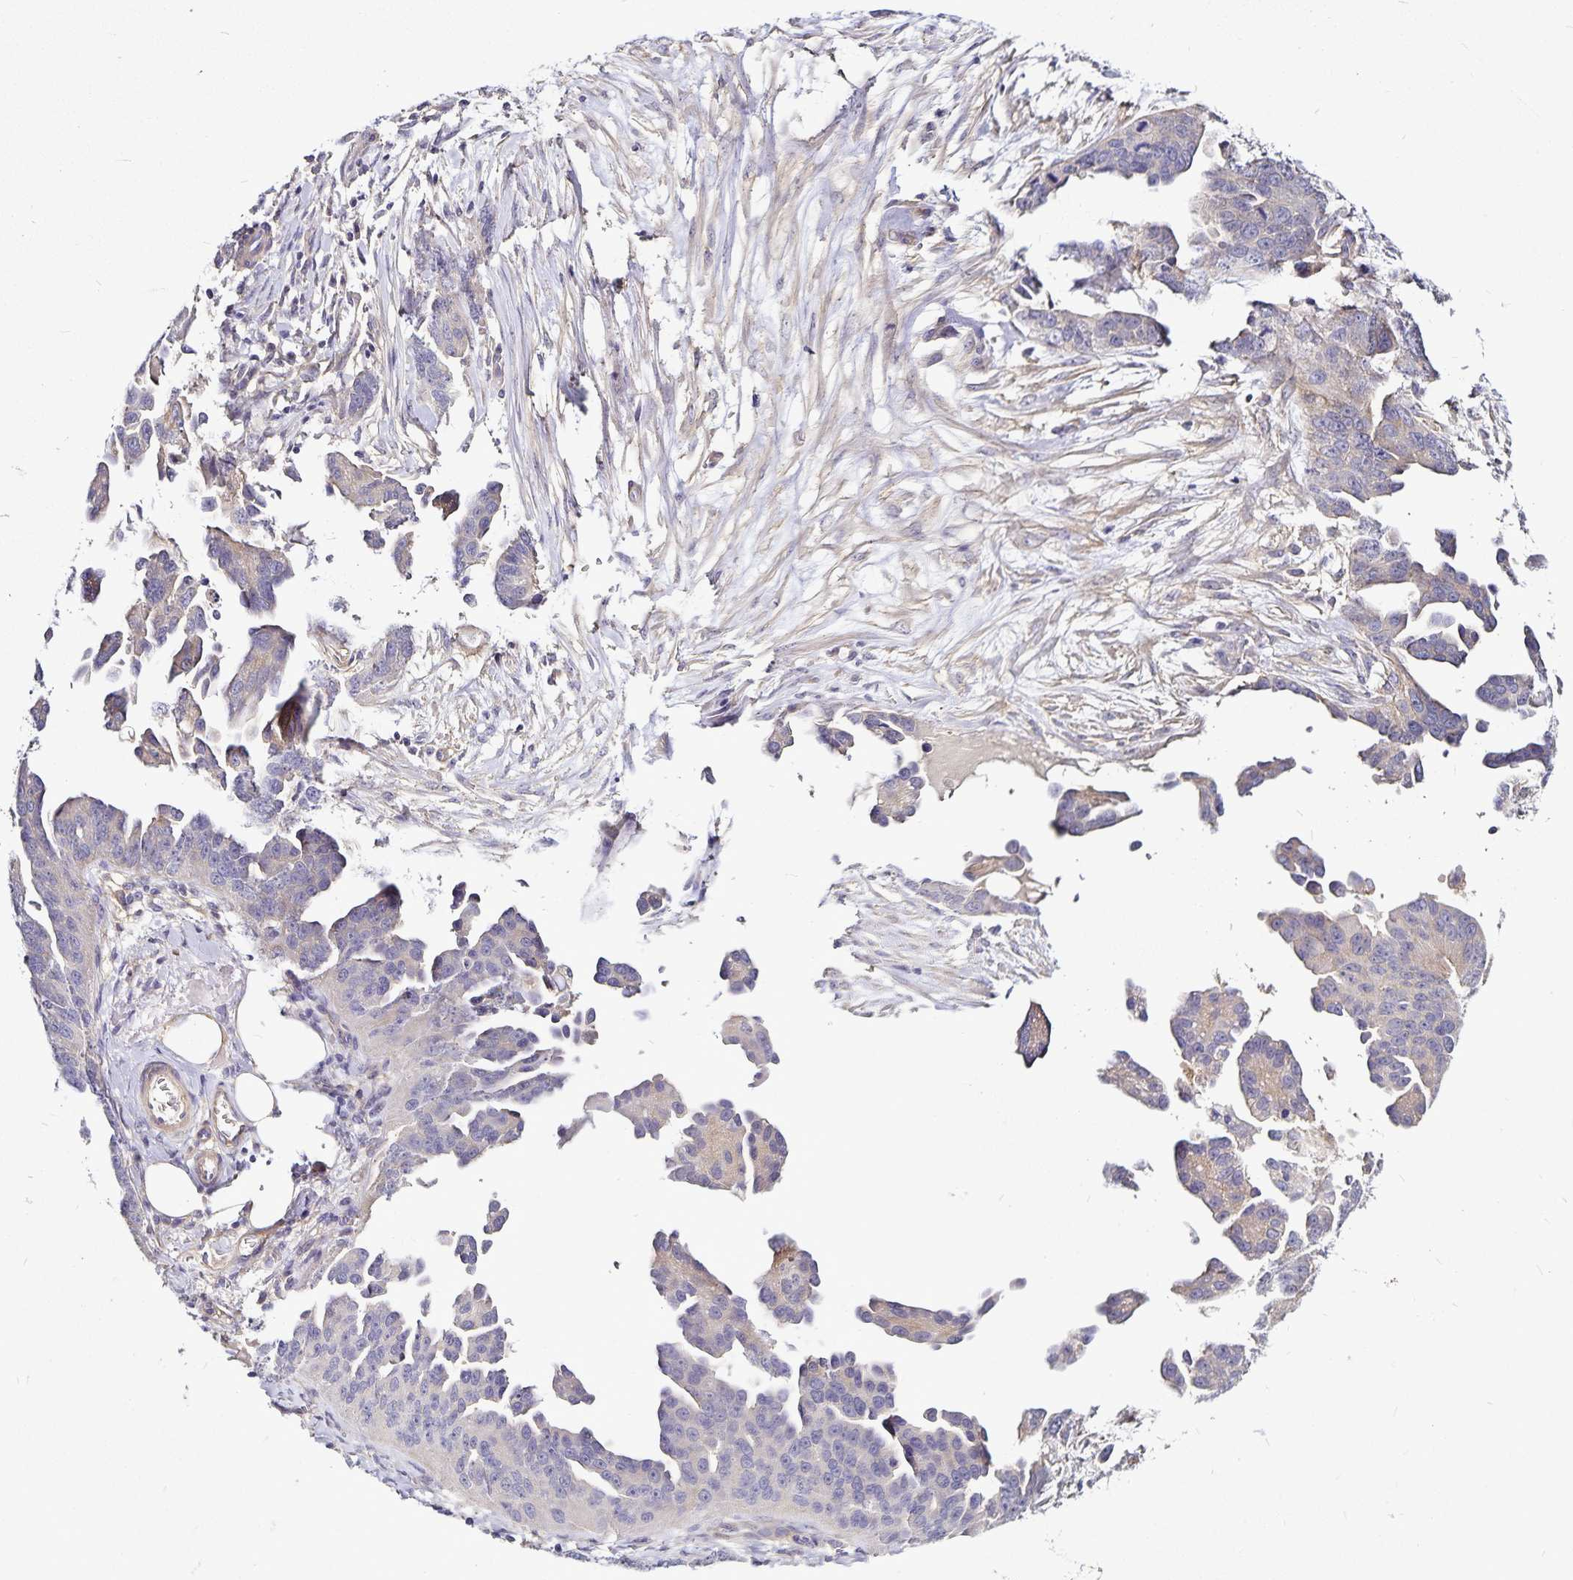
{"staining": {"intensity": "weak", "quantity": "<25%", "location": "cytoplasmic/membranous"}, "tissue": "ovarian cancer", "cell_type": "Tumor cells", "image_type": "cancer", "snomed": [{"axis": "morphology", "description": "Cystadenocarcinoma, serous, NOS"}, {"axis": "topography", "description": "Ovary"}], "caption": "Ovarian cancer was stained to show a protein in brown. There is no significant positivity in tumor cells. (Stains: DAB (3,3'-diaminobenzidine) immunohistochemistry (IHC) with hematoxylin counter stain, Microscopy: brightfield microscopy at high magnification).", "gene": "GNG12", "patient": {"sex": "female", "age": 75}}